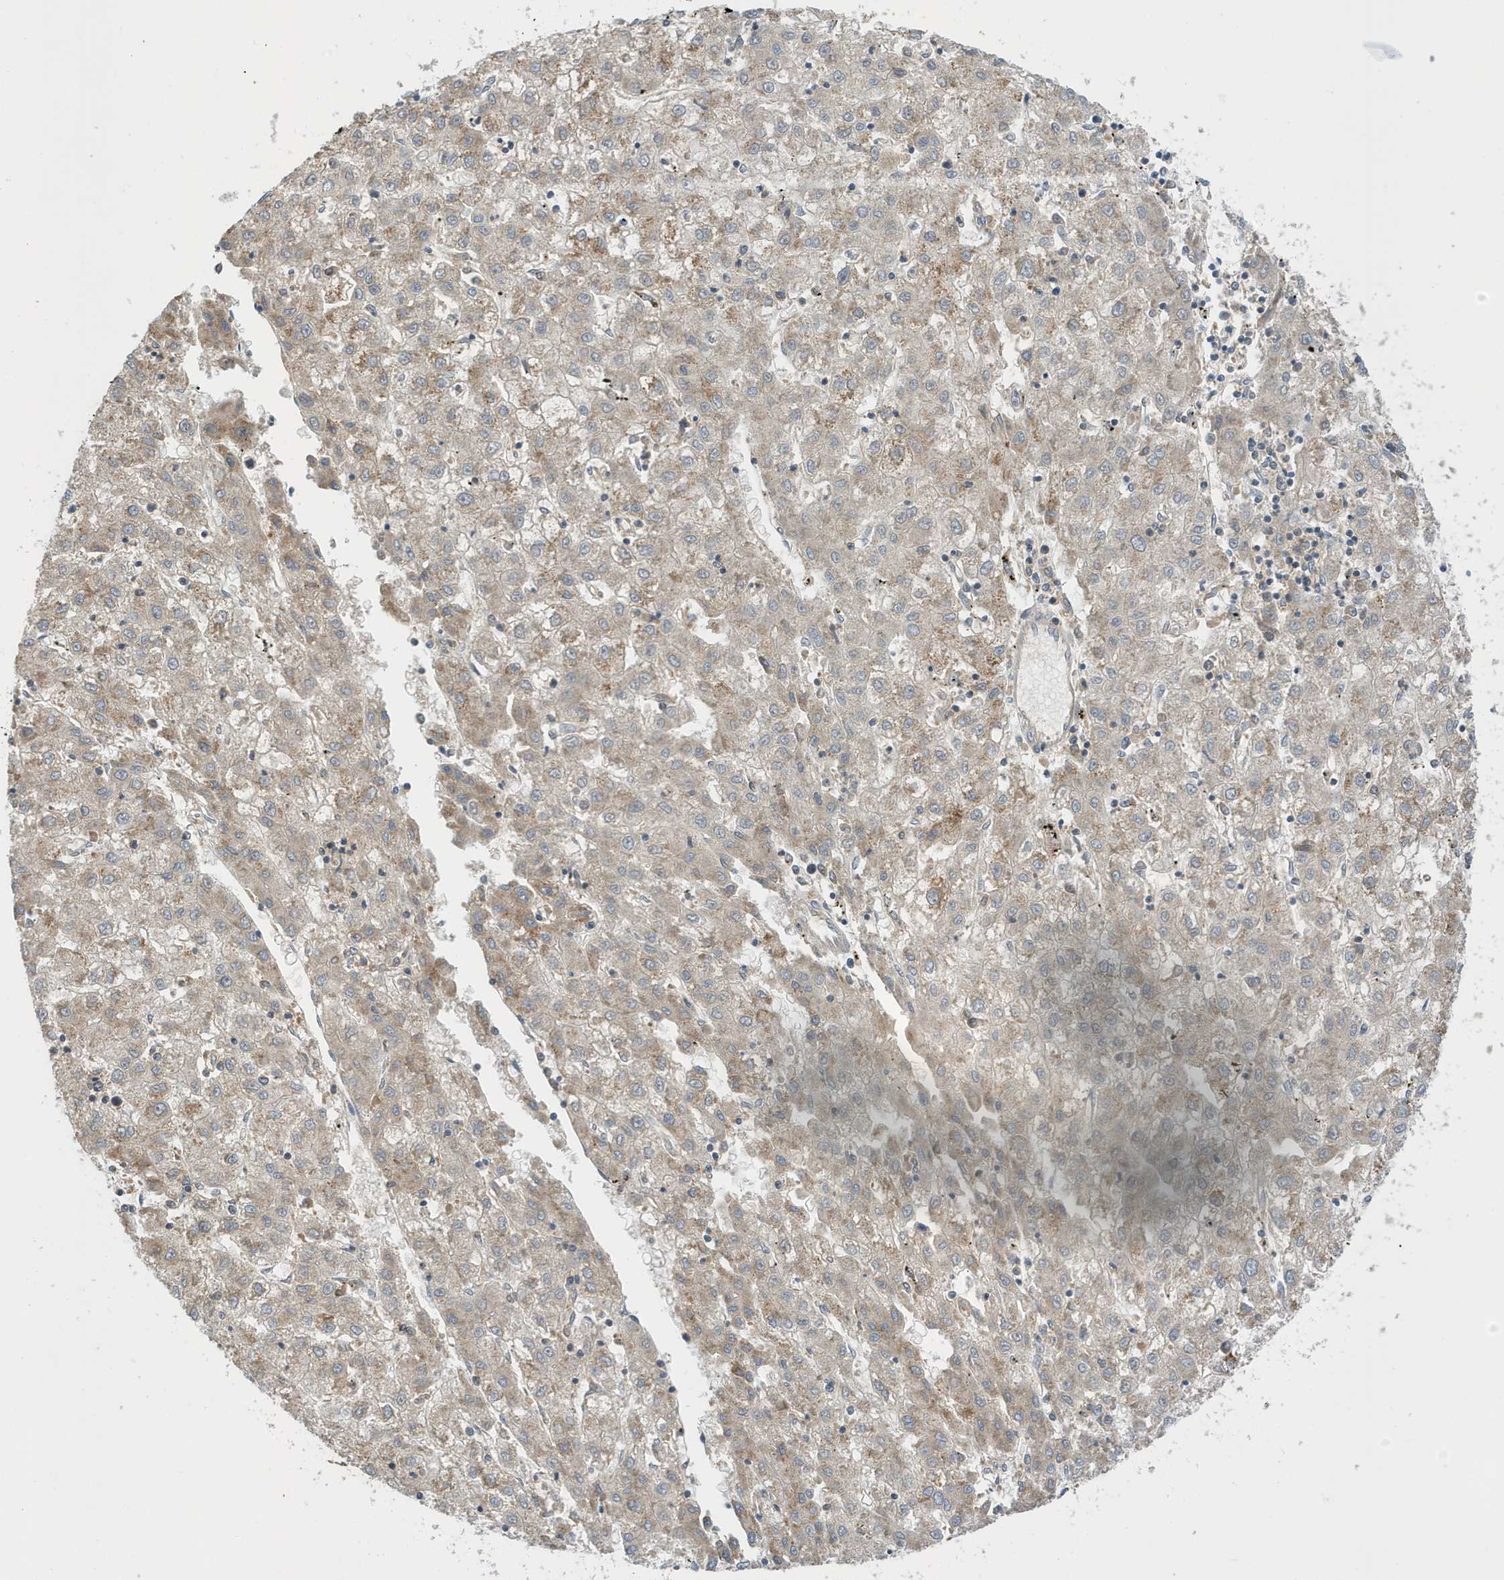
{"staining": {"intensity": "weak", "quantity": "<25%", "location": "cytoplasmic/membranous"}, "tissue": "liver cancer", "cell_type": "Tumor cells", "image_type": "cancer", "snomed": [{"axis": "morphology", "description": "Carcinoma, Hepatocellular, NOS"}, {"axis": "topography", "description": "Liver"}], "caption": "DAB immunohistochemical staining of human liver cancer reveals no significant expression in tumor cells. (DAB (3,3'-diaminobenzidine) IHC, high magnification).", "gene": "NSUN3", "patient": {"sex": "male", "age": 72}}